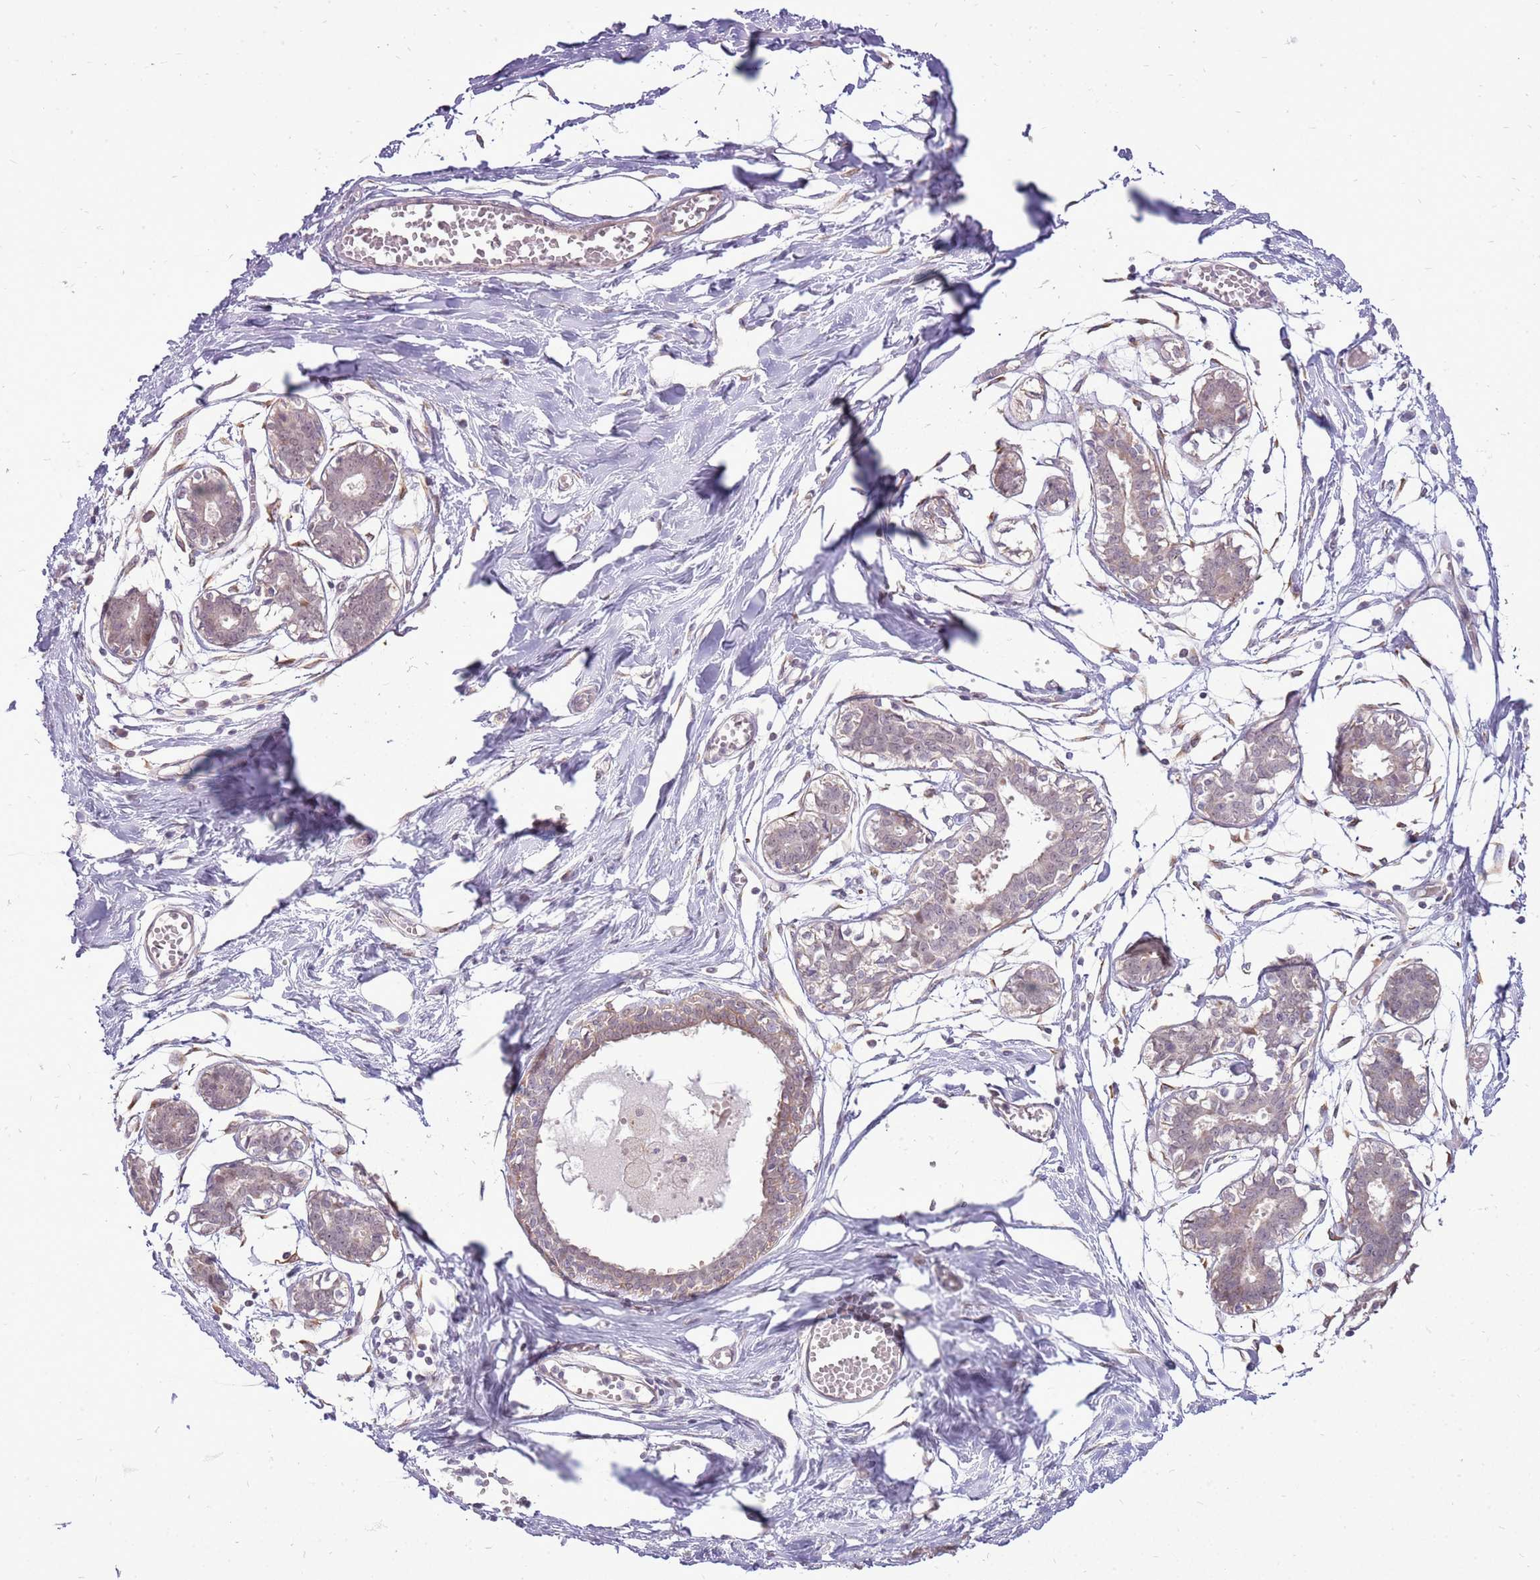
{"staining": {"intensity": "negative", "quantity": "none", "location": "none"}, "tissue": "breast", "cell_type": "Adipocytes", "image_type": "normal", "snomed": [{"axis": "morphology", "description": "Normal tissue, NOS"}, {"axis": "topography", "description": "Breast"}], "caption": "DAB immunohistochemical staining of unremarkable human breast reveals no significant positivity in adipocytes.", "gene": "UGGT2", "patient": {"sex": "female", "age": 27}}